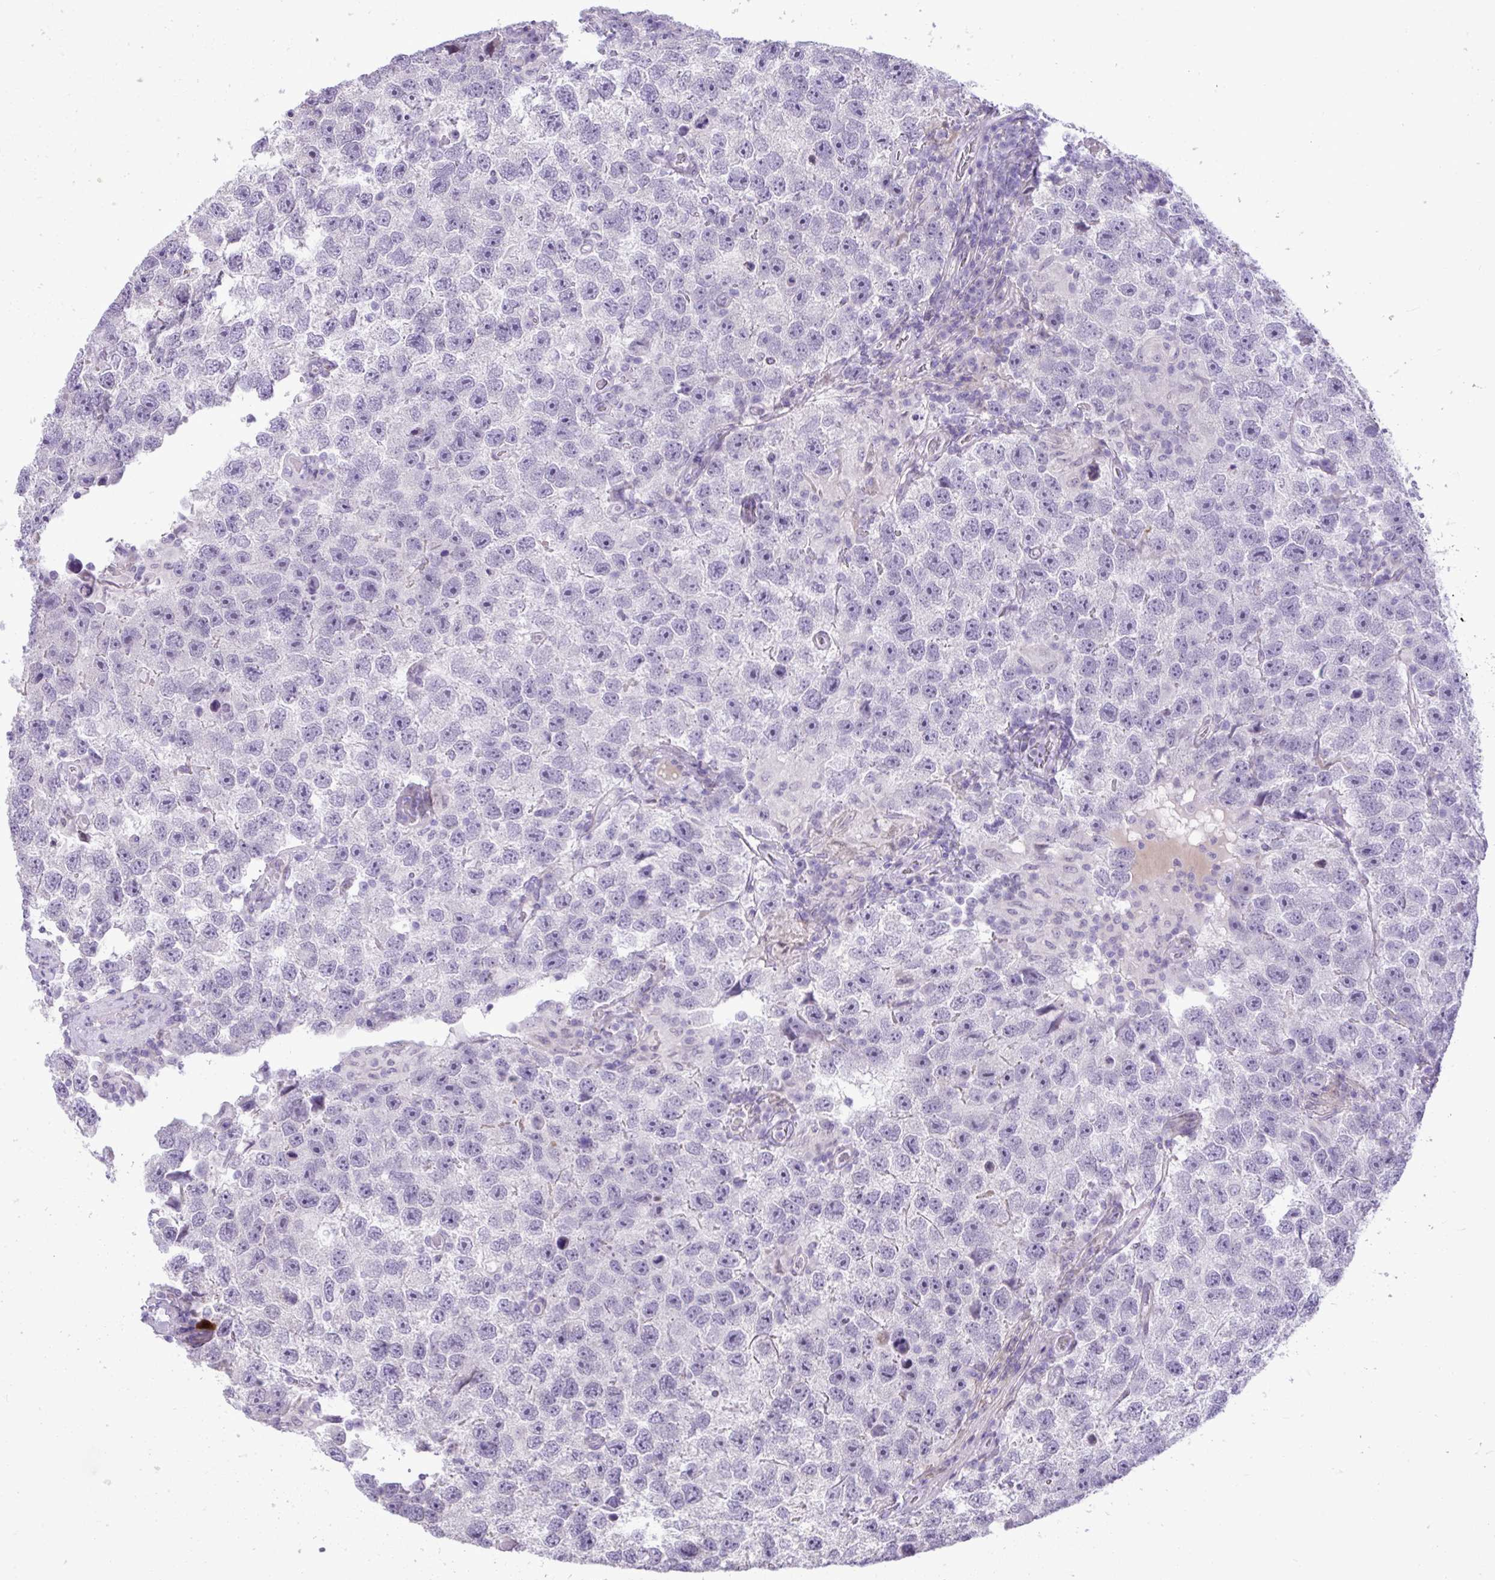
{"staining": {"intensity": "negative", "quantity": "none", "location": "none"}, "tissue": "testis cancer", "cell_type": "Tumor cells", "image_type": "cancer", "snomed": [{"axis": "morphology", "description": "Seminoma, NOS"}, {"axis": "topography", "description": "Testis"}], "caption": "IHC histopathology image of neoplastic tissue: seminoma (testis) stained with DAB (3,3'-diaminobenzidine) shows no significant protein positivity in tumor cells.", "gene": "SPAG1", "patient": {"sex": "male", "age": 26}}